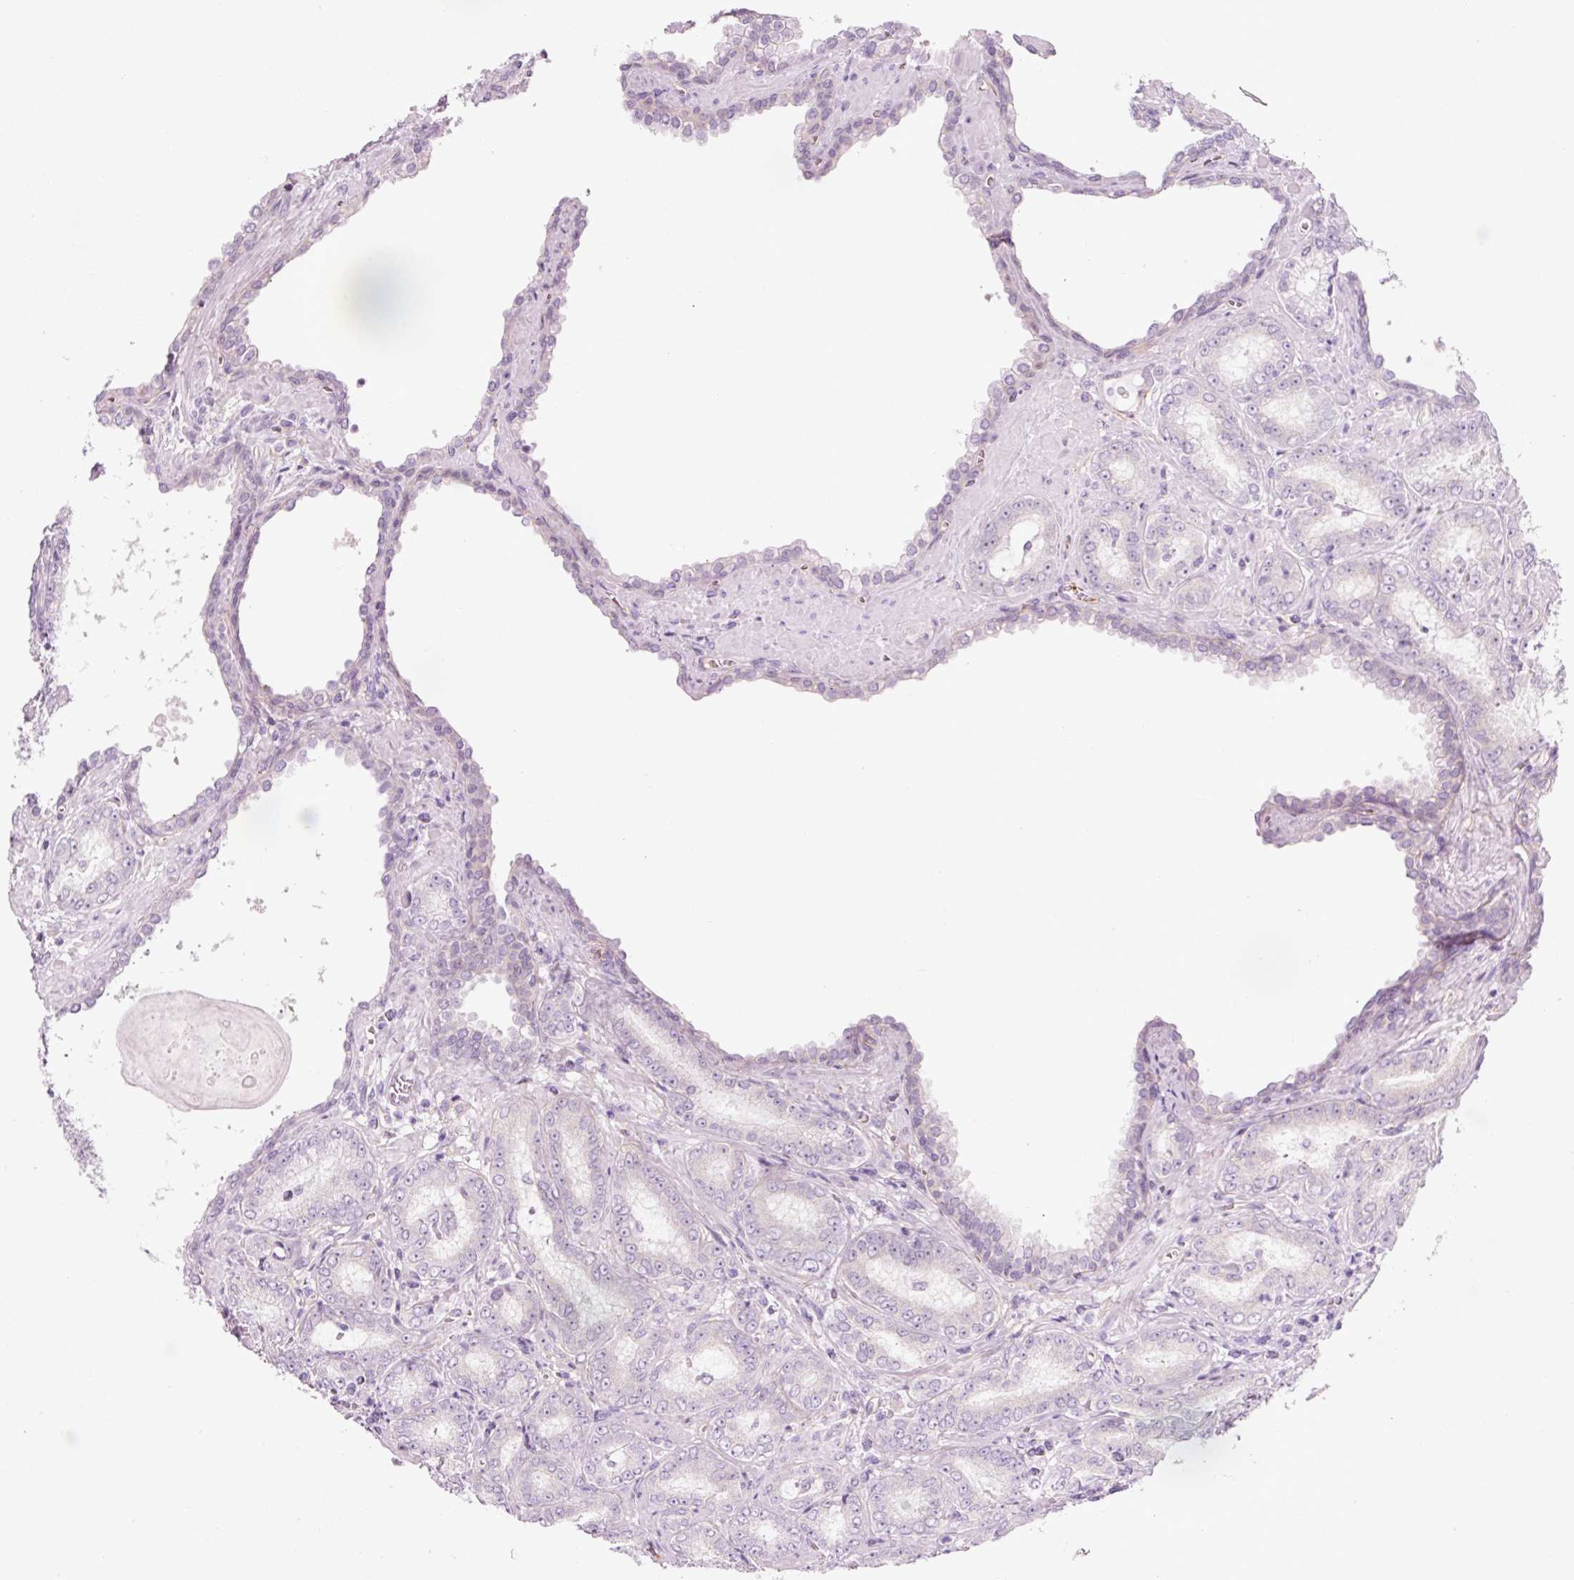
{"staining": {"intensity": "negative", "quantity": "none", "location": "none"}, "tissue": "prostate cancer", "cell_type": "Tumor cells", "image_type": "cancer", "snomed": [{"axis": "morphology", "description": "Adenocarcinoma, High grade"}, {"axis": "topography", "description": "Prostate"}], "caption": "Immunohistochemistry of human prostate high-grade adenocarcinoma displays no positivity in tumor cells.", "gene": "HSPA4L", "patient": {"sex": "male", "age": 72}}